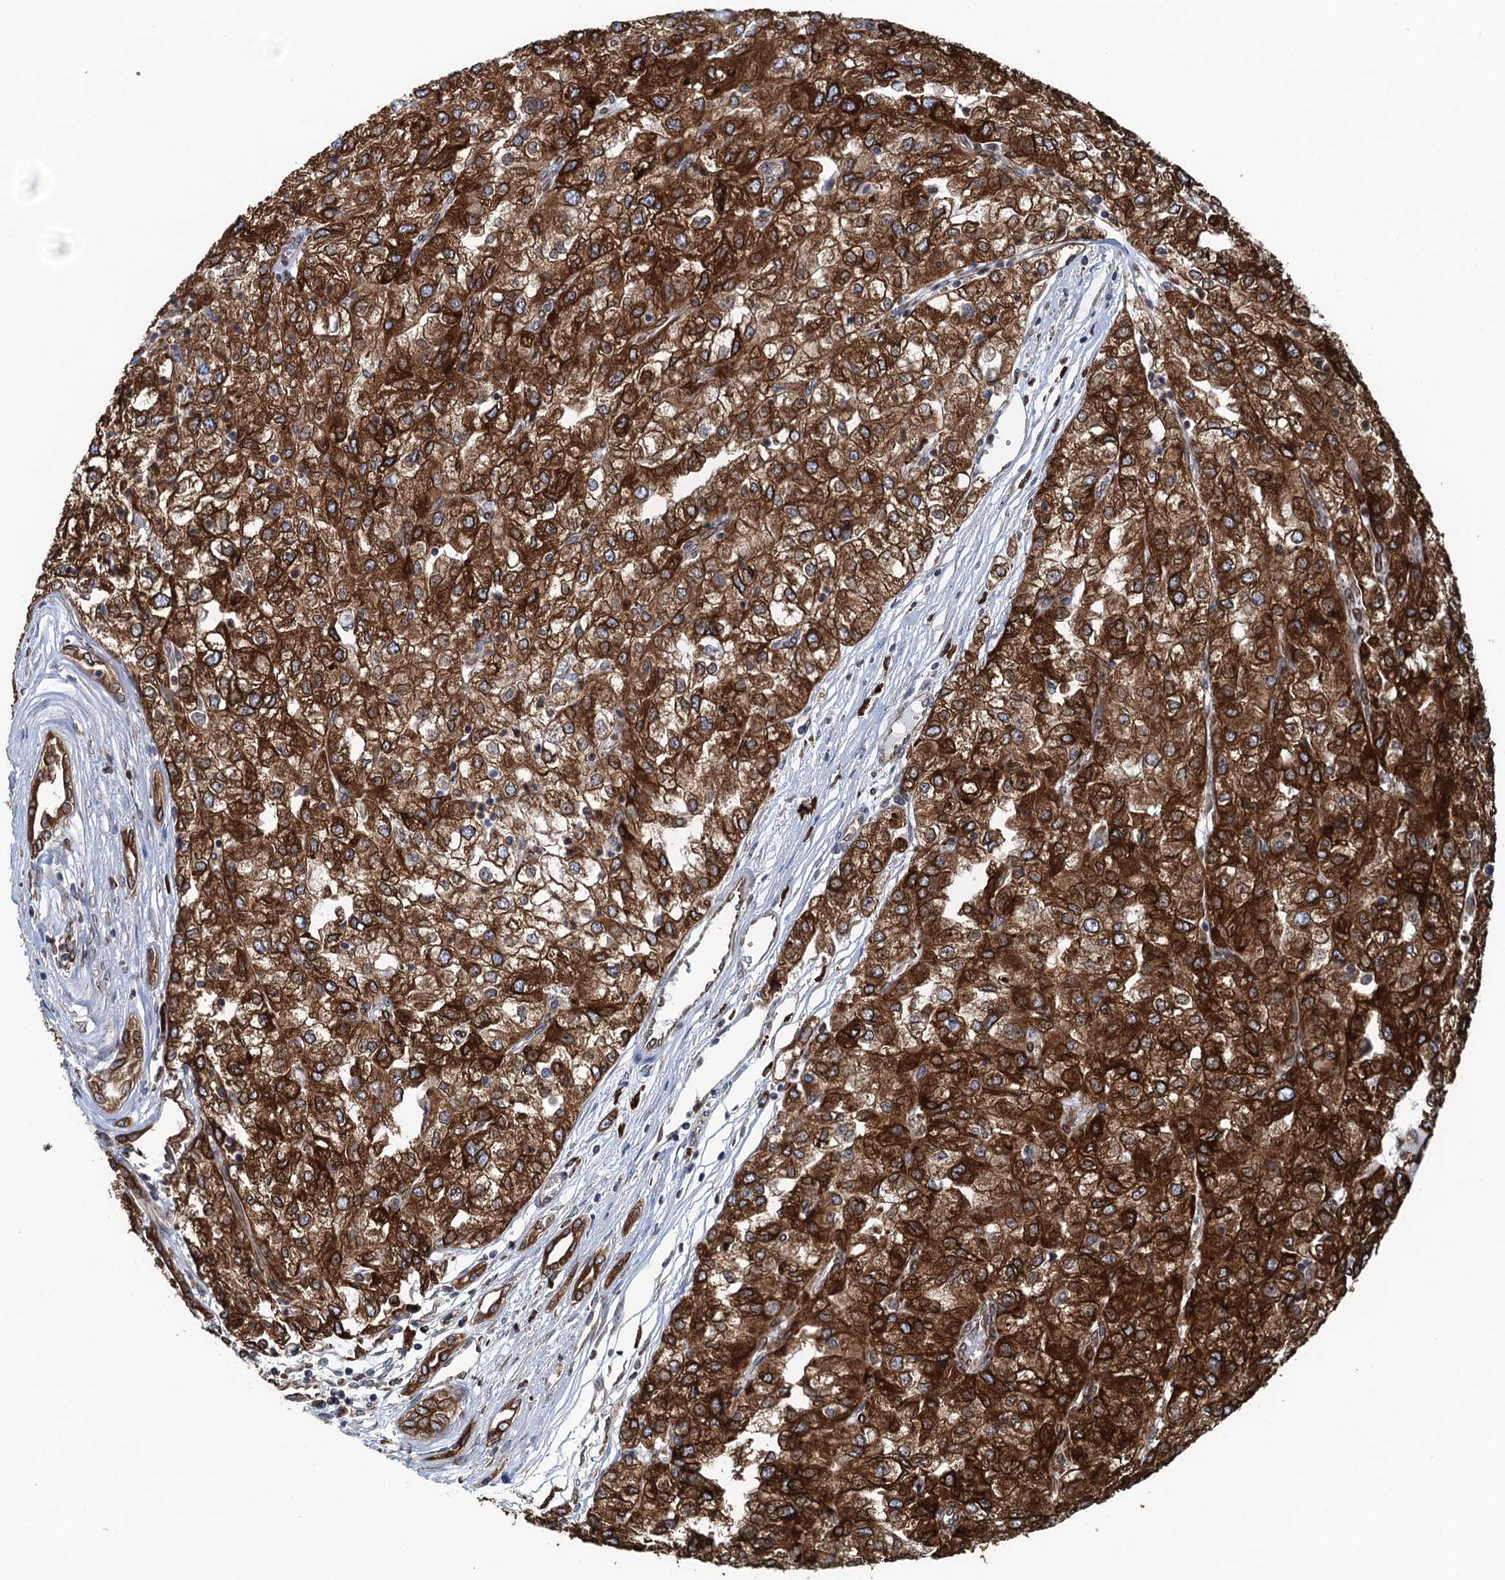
{"staining": {"intensity": "strong", "quantity": ">75%", "location": "cytoplasmic/membranous"}, "tissue": "renal cancer", "cell_type": "Tumor cells", "image_type": "cancer", "snomed": [{"axis": "morphology", "description": "Adenocarcinoma, NOS"}, {"axis": "topography", "description": "Kidney"}], "caption": "The histopathology image shows staining of renal cancer, revealing strong cytoplasmic/membranous protein staining (brown color) within tumor cells.", "gene": "TMEM205", "patient": {"sex": "female", "age": 54}}